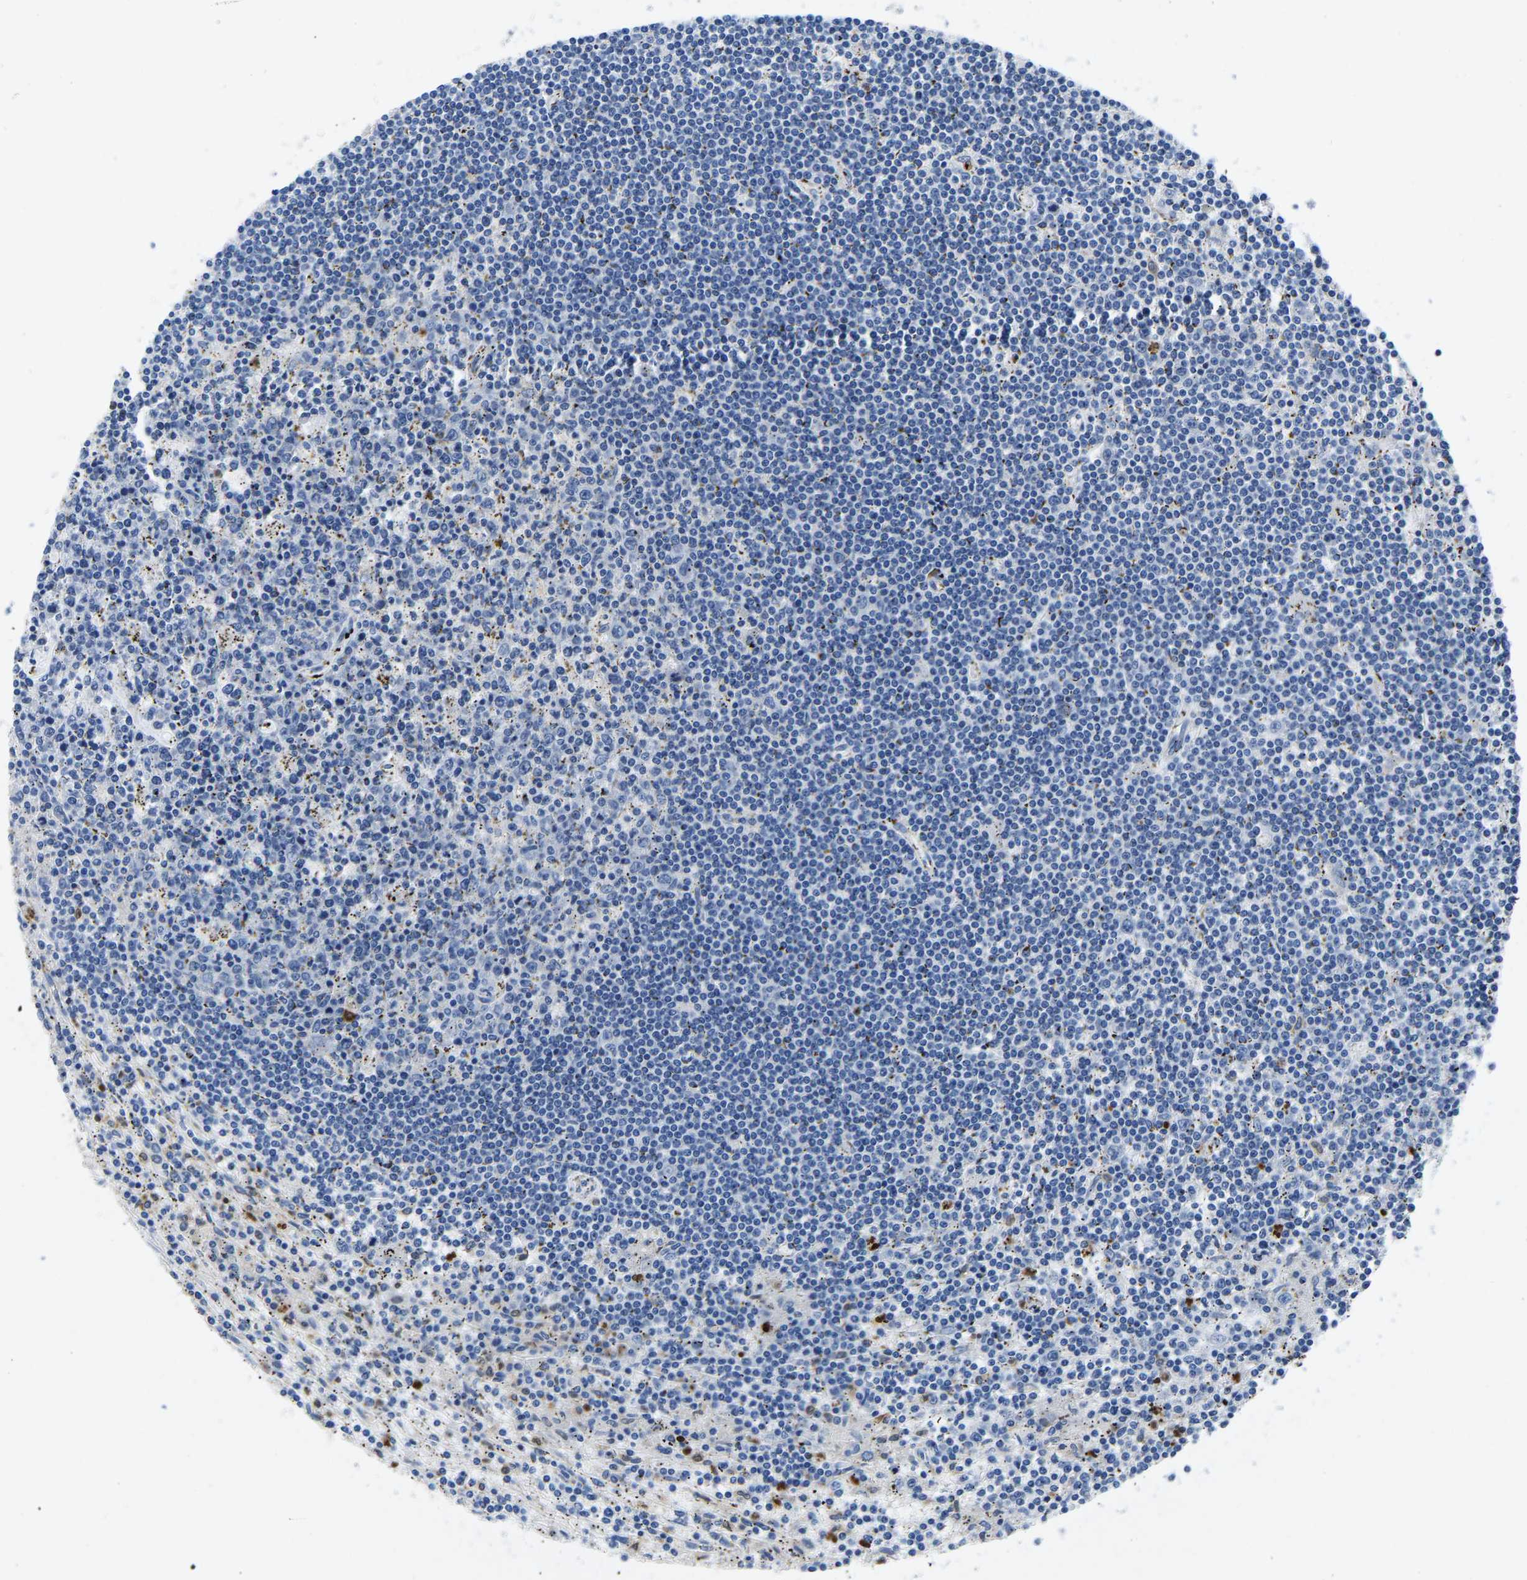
{"staining": {"intensity": "negative", "quantity": "none", "location": "none"}, "tissue": "lymphoma", "cell_type": "Tumor cells", "image_type": "cancer", "snomed": [{"axis": "morphology", "description": "Malignant lymphoma, non-Hodgkin's type, Low grade"}, {"axis": "topography", "description": "Spleen"}], "caption": "Immunohistochemistry (IHC) image of neoplastic tissue: human lymphoma stained with DAB (3,3'-diaminobenzidine) demonstrates no significant protein expression in tumor cells.", "gene": "TOR1B", "patient": {"sex": "male", "age": 76}}